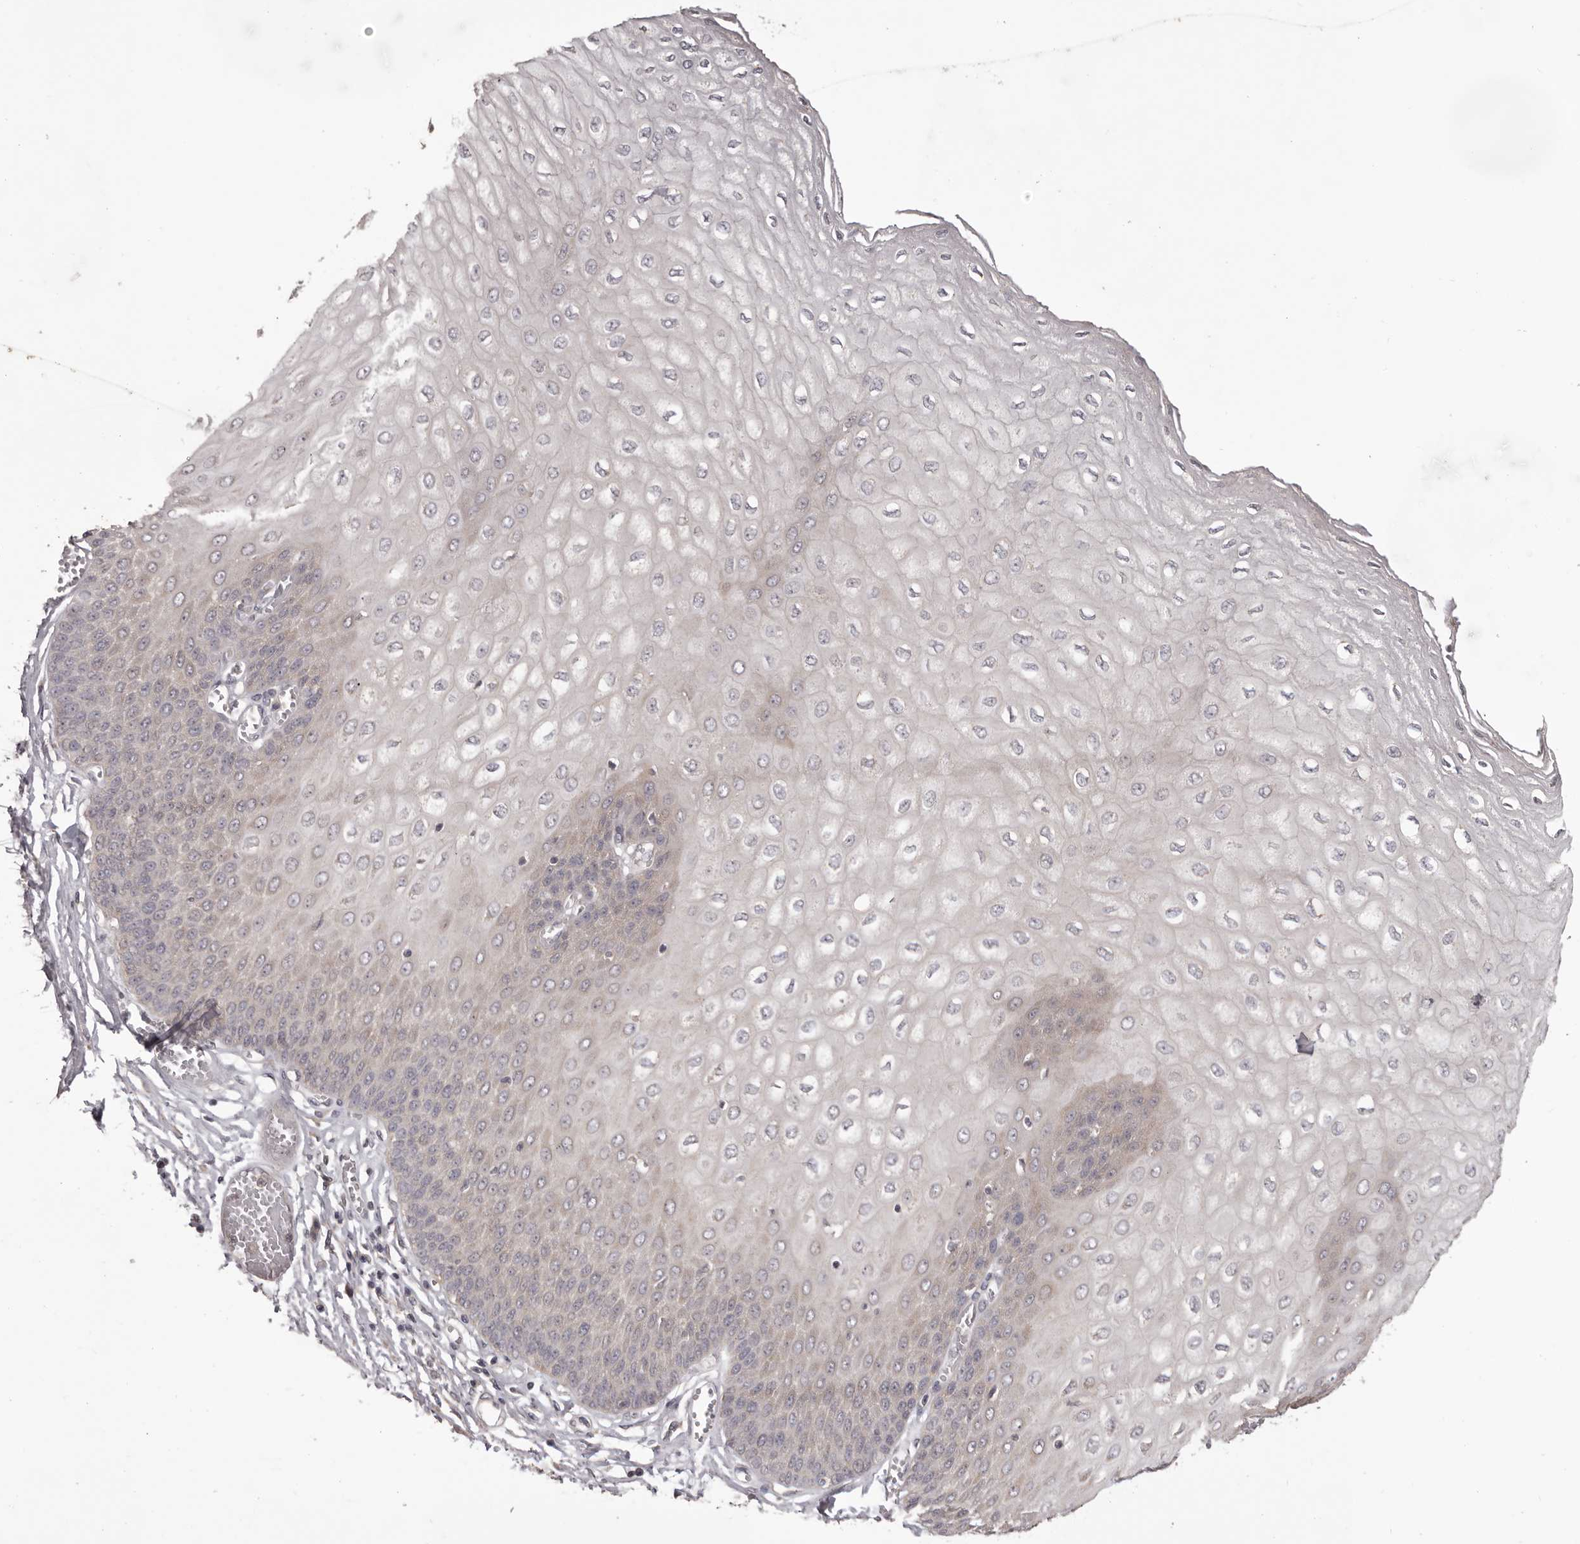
{"staining": {"intensity": "weak", "quantity": "25%-75%", "location": "cytoplasmic/membranous"}, "tissue": "esophagus", "cell_type": "Squamous epithelial cells", "image_type": "normal", "snomed": [{"axis": "morphology", "description": "Normal tissue, NOS"}, {"axis": "topography", "description": "Esophagus"}], "caption": "DAB immunohistochemical staining of unremarkable human esophagus shows weak cytoplasmic/membranous protein staining in approximately 25%-75% of squamous epithelial cells. The protein of interest is stained brown, and the nuclei are stained in blue (DAB (3,3'-diaminobenzidine) IHC with brightfield microscopy, high magnification).", "gene": "HRH1", "patient": {"sex": "male", "age": 60}}